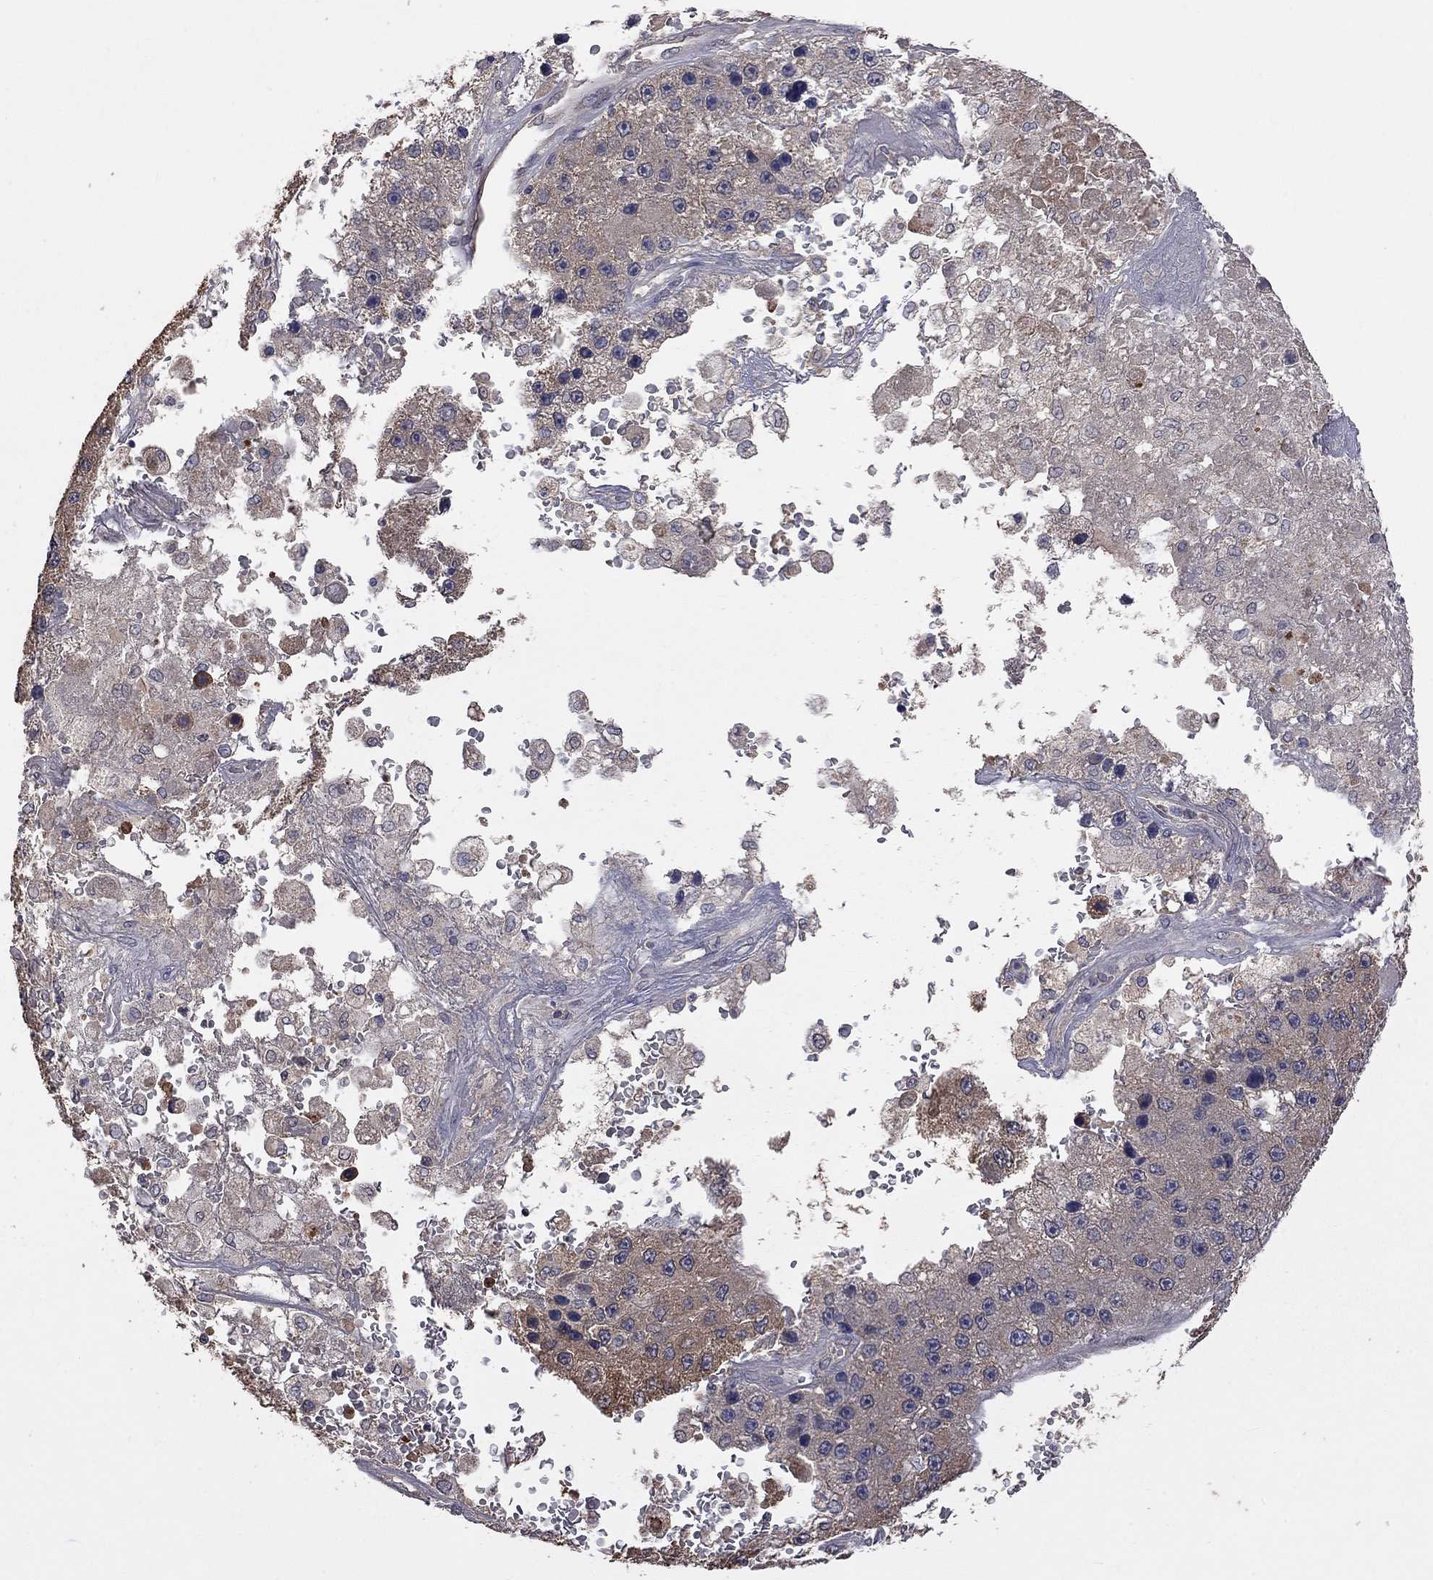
{"staining": {"intensity": "moderate", "quantity": ">75%", "location": "cytoplasmic/membranous"}, "tissue": "liver cancer", "cell_type": "Tumor cells", "image_type": "cancer", "snomed": [{"axis": "morphology", "description": "Carcinoma, Hepatocellular, NOS"}, {"axis": "topography", "description": "Liver"}], "caption": "The image demonstrates staining of liver cancer (hepatocellular carcinoma), revealing moderate cytoplasmic/membranous protein staining (brown color) within tumor cells. The protein is stained brown, and the nuclei are stained in blue (DAB (3,3'-diaminobenzidine) IHC with brightfield microscopy, high magnification).", "gene": "HTR6", "patient": {"sex": "female", "age": 73}}